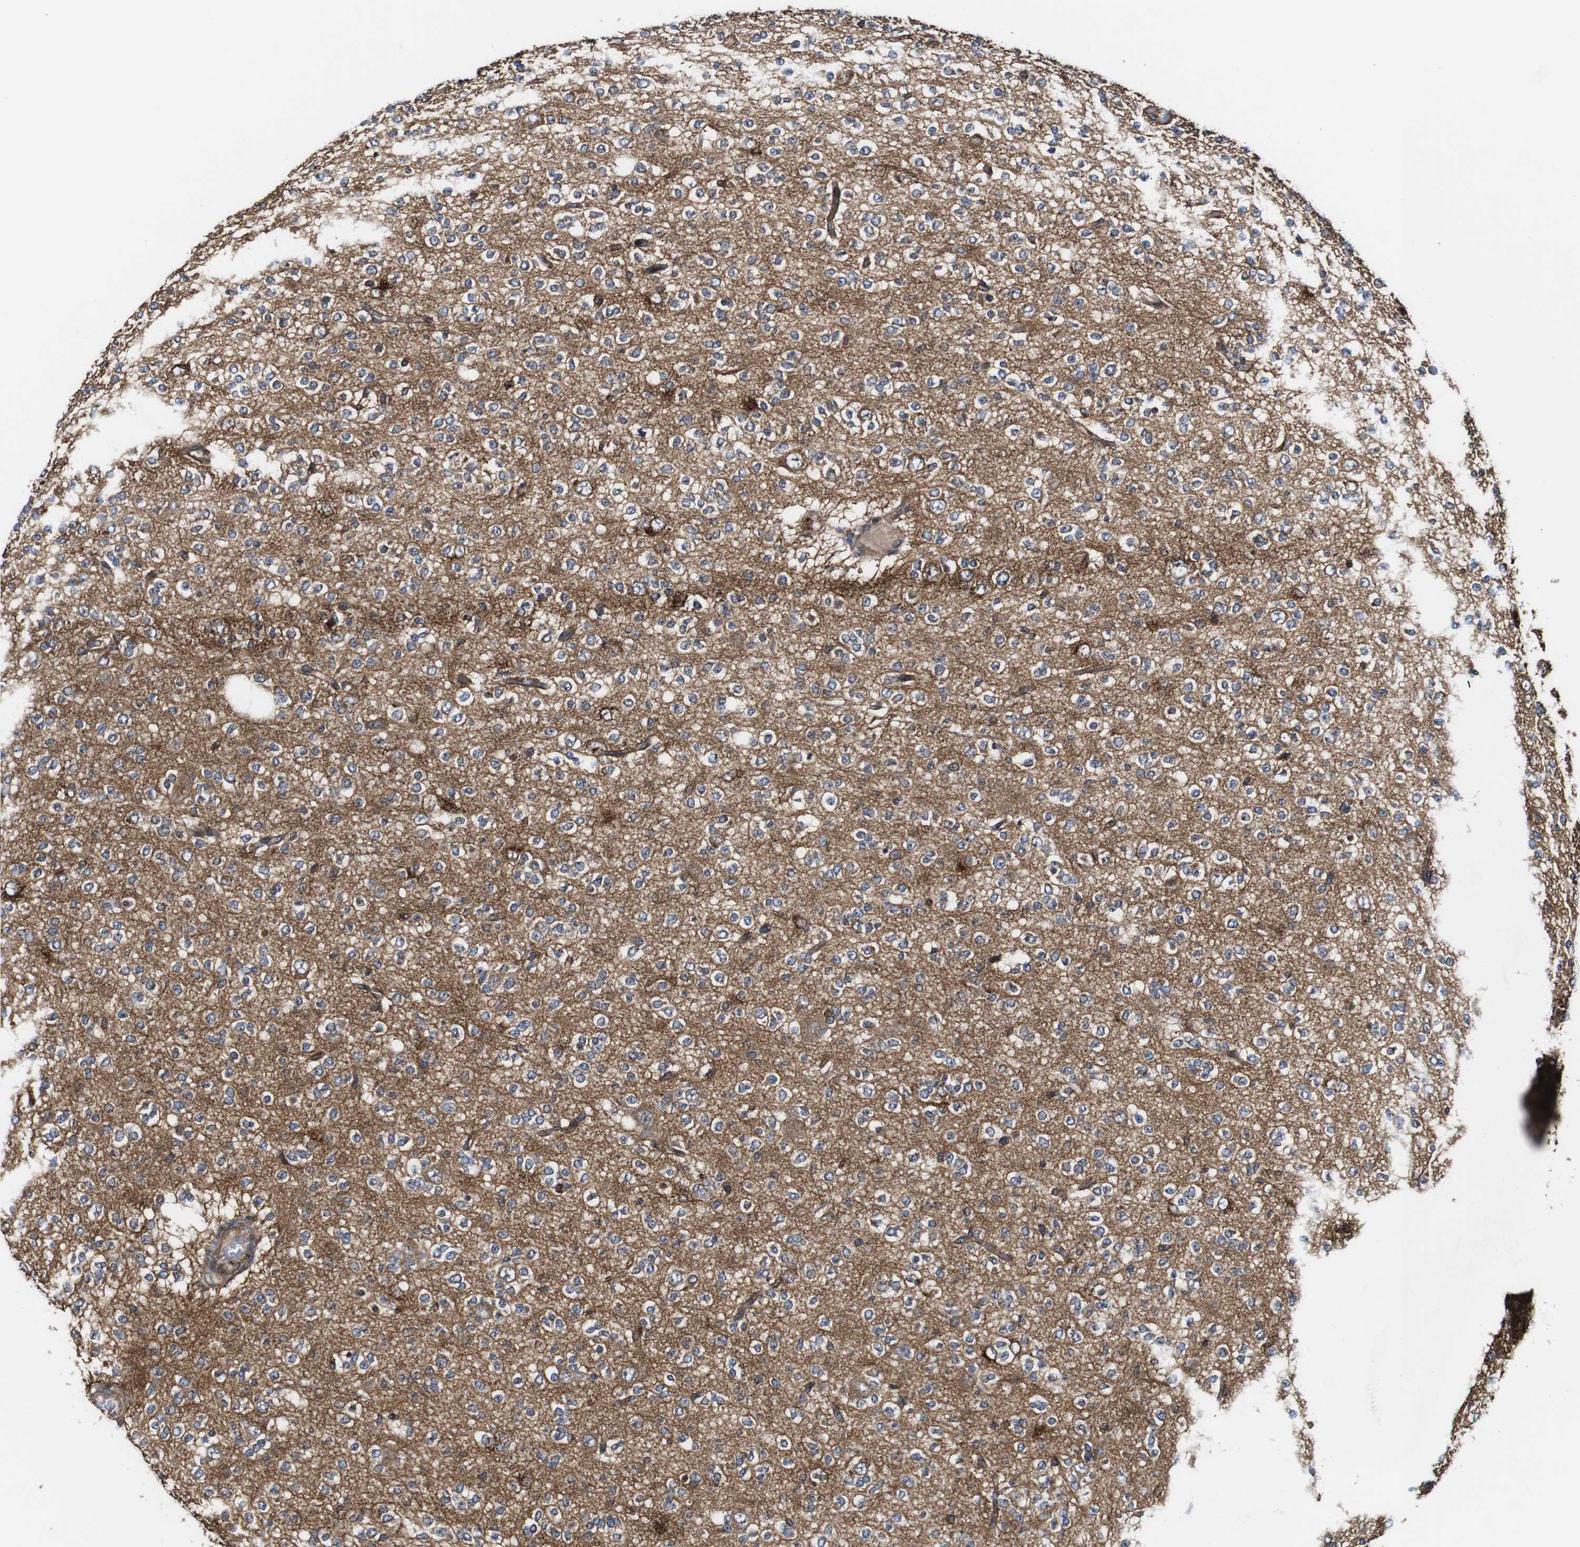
{"staining": {"intensity": "weak", "quantity": "<25%", "location": "cytoplasmic/membranous"}, "tissue": "glioma", "cell_type": "Tumor cells", "image_type": "cancer", "snomed": [{"axis": "morphology", "description": "Glioma, malignant, Low grade"}, {"axis": "topography", "description": "Brain"}], "caption": "Micrograph shows no protein expression in tumor cells of low-grade glioma (malignant) tissue.", "gene": "TNIK", "patient": {"sex": "male", "age": 38}}